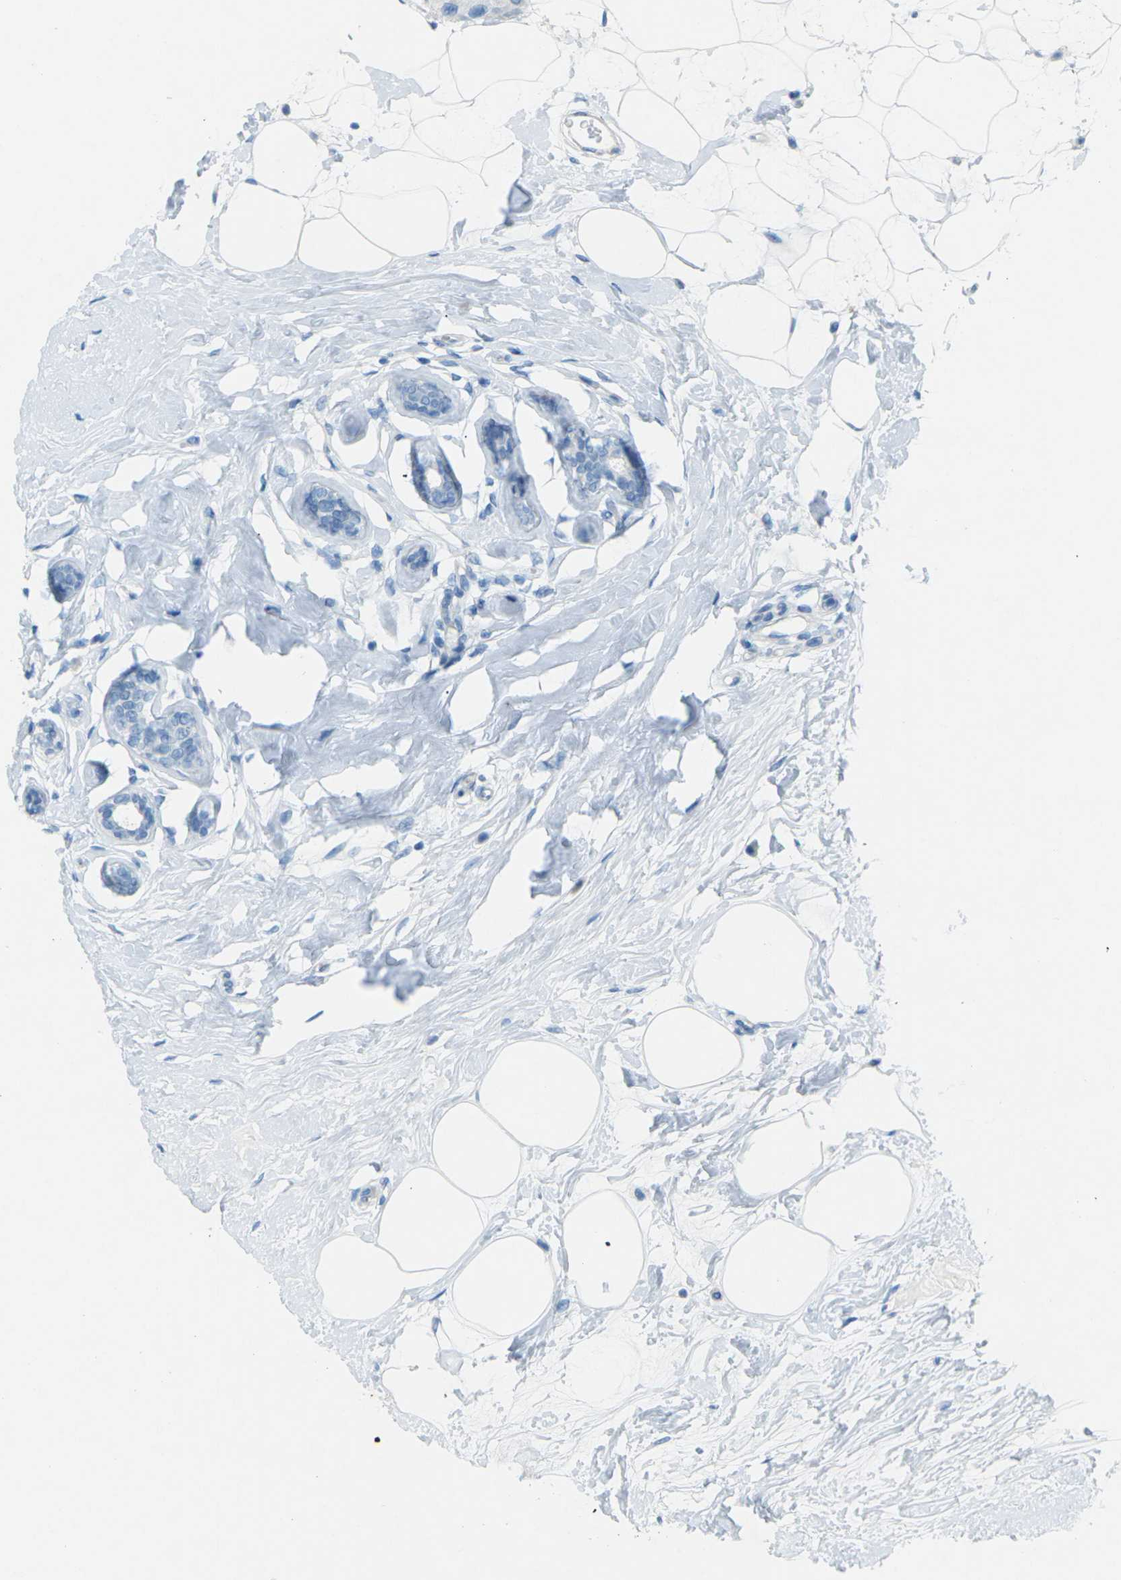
{"staining": {"intensity": "negative", "quantity": "none", "location": "none"}, "tissue": "breast cancer", "cell_type": "Tumor cells", "image_type": "cancer", "snomed": [{"axis": "morphology", "description": "Normal tissue, NOS"}, {"axis": "morphology", "description": "Duct carcinoma"}, {"axis": "topography", "description": "Breast"}], "caption": "An immunohistochemistry image of intraductal carcinoma (breast) is shown. There is no staining in tumor cells of intraductal carcinoma (breast).", "gene": "CDH16", "patient": {"sex": "female", "age": 39}}